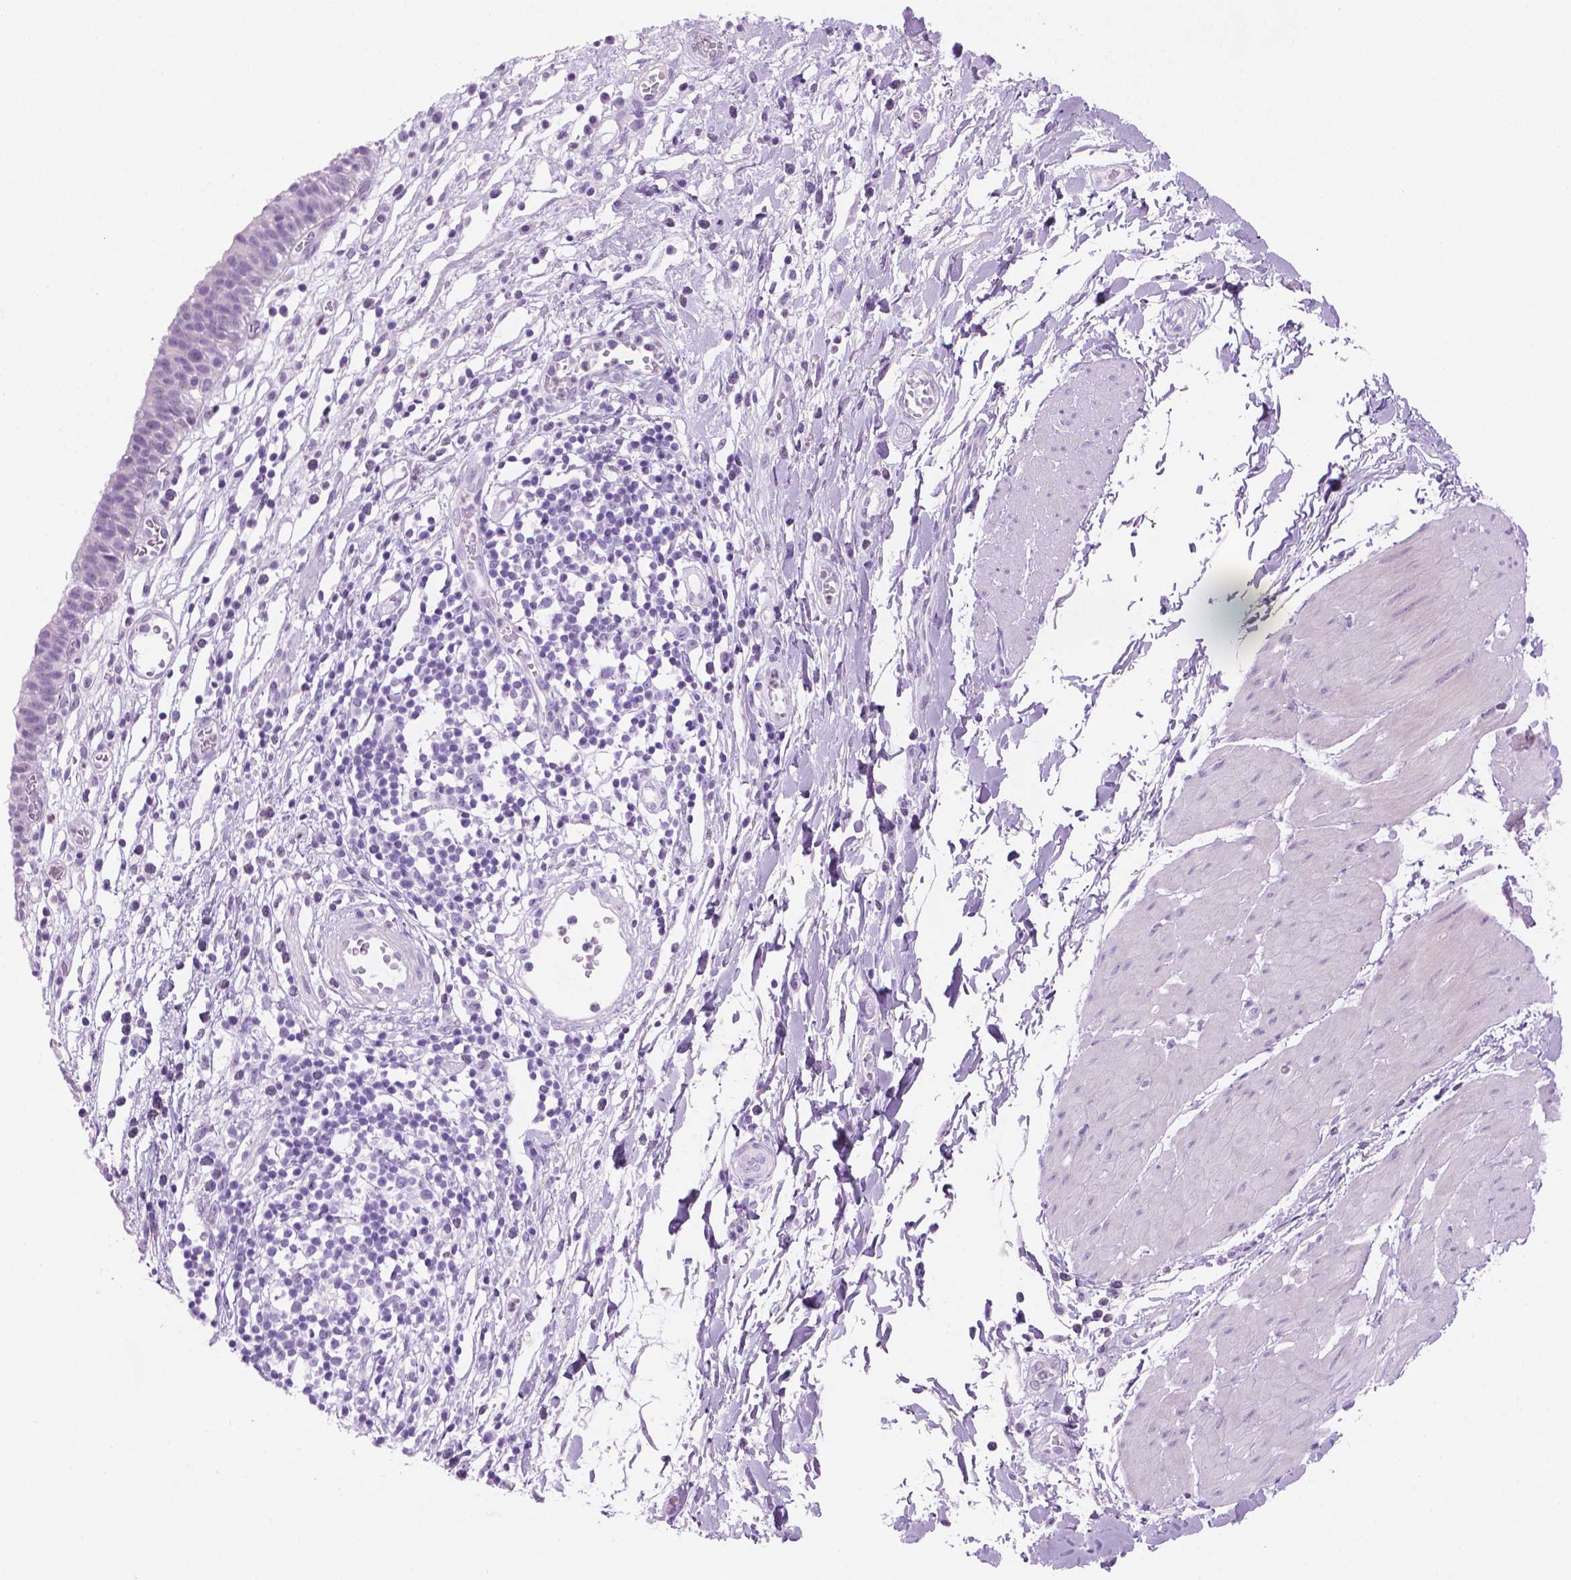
{"staining": {"intensity": "negative", "quantity": "none", "location": "none"}, "tissue": "urinary bladder", "cell_type": "Urothelial cells", "image_type": "normal", "snomed": [{"axis": "morphology", "description": "Normal tissue, NOS"}, {"axis": "topography", "description": "Urinary bladder"}], "caption": "Urinary bladder stained for a protein using IHC shows no expression urothelial cells.", "gene": "TTC29", "patient": {"sex": "male", "age": 64}}